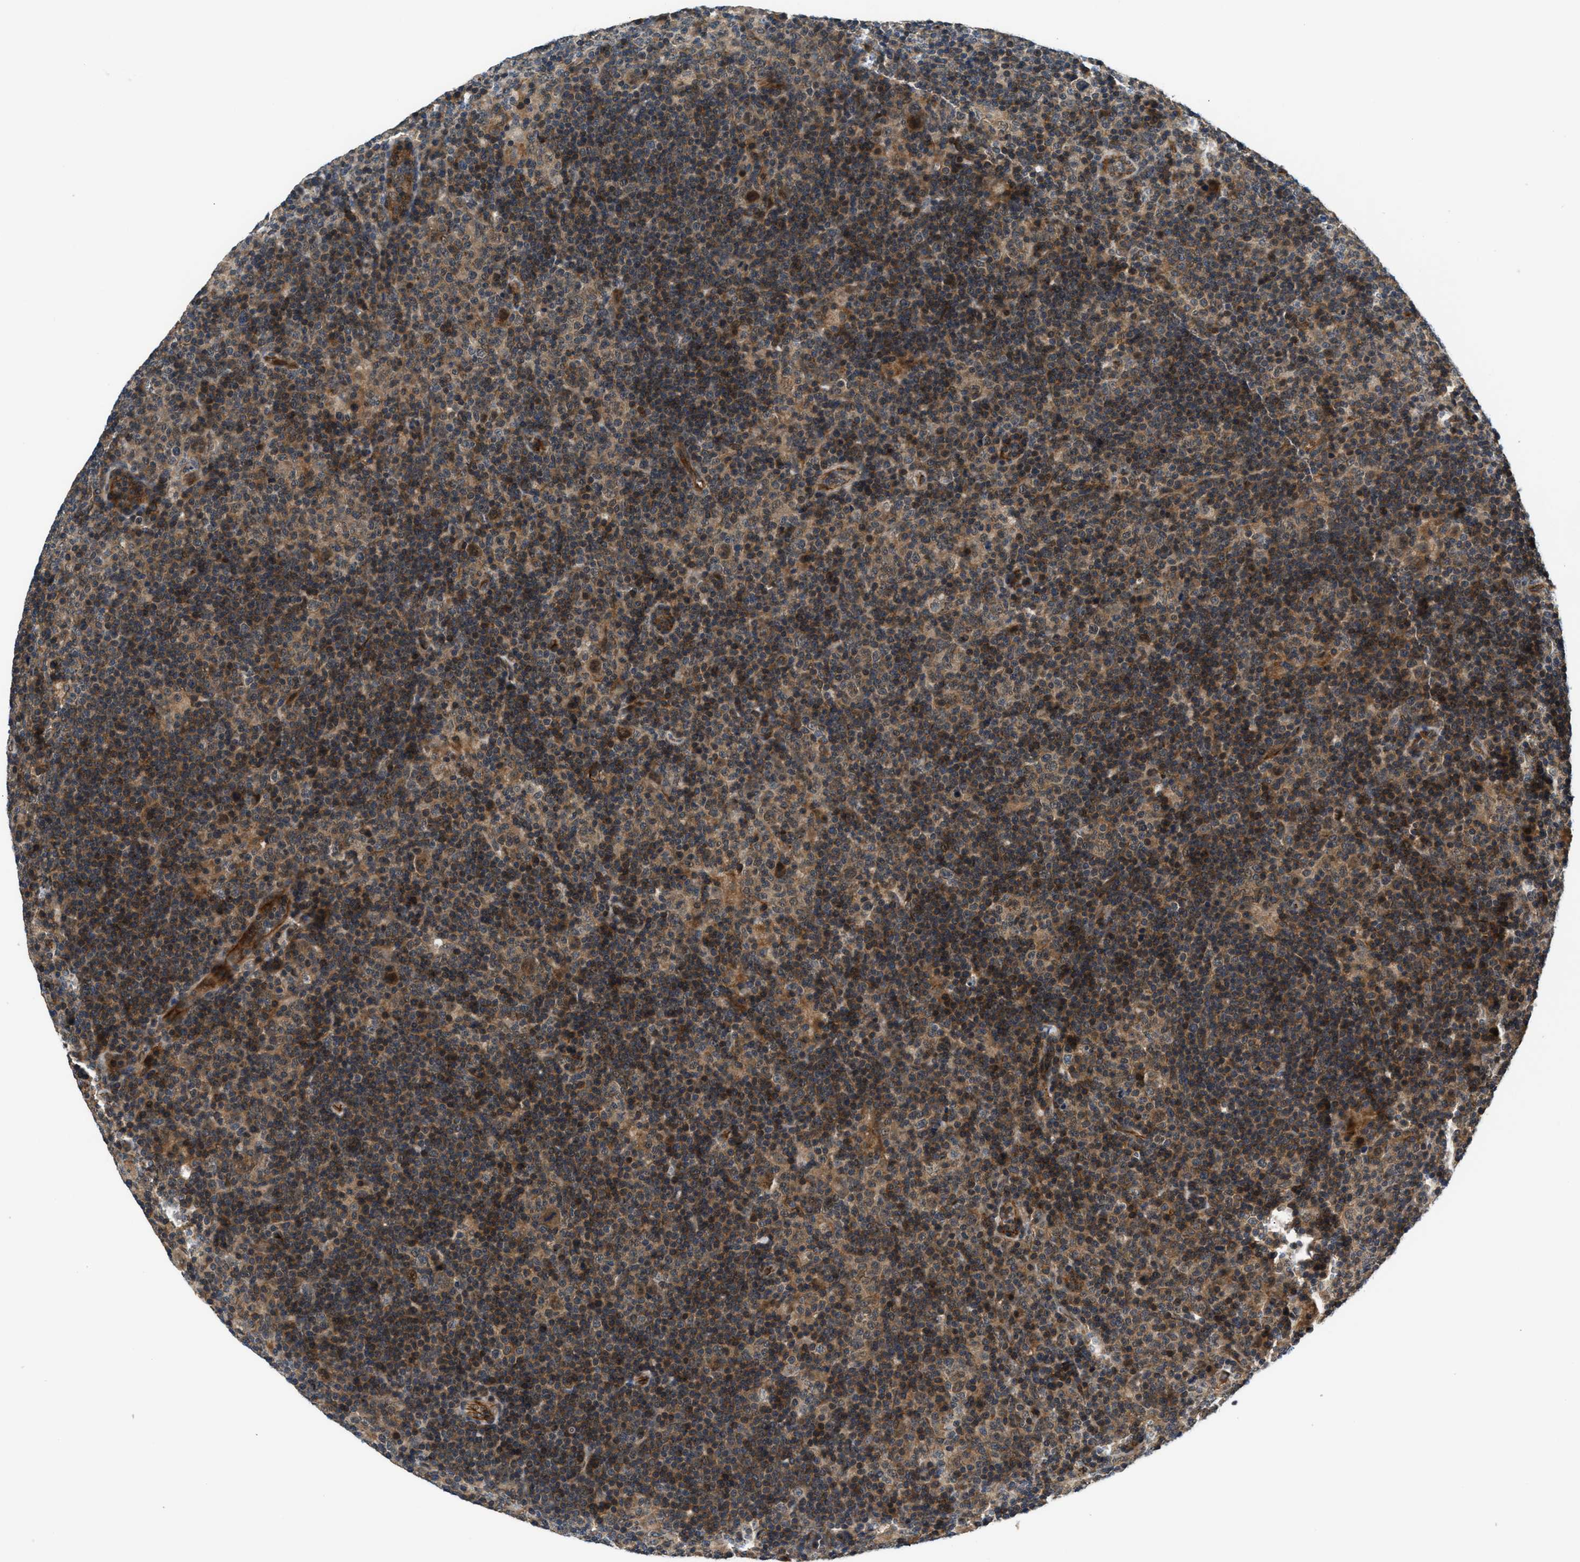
{"staining": {"intensity": "weak", "quantity": ">75%", "location": "cytoplasmic/membranous"}, "tissue": "lymphoma", "cell_type": "Tumor cells", "image_type": "cancer", "snomed": [{"axis": "morphology", "description": "Hodgkin's disease, NOS"}, {"axis": "topography", "description": "Lymph node"}], "caption": "Immunohistochemistry (IHC) staining of Hodgkin's disease, which shows low levels of weak cytoplasmic/membranous expression in approximately >75% of tumor cells indicating weak cytoplasmic/membranous protein staining. The staining was performed using DAB (3,3'-diaminobenzidine) (brown) for protein detection and nuclei were counterstained in hematoxylin (blue).", "gene": "COPS2", "patient": {"sex": "female", "age": 57}}